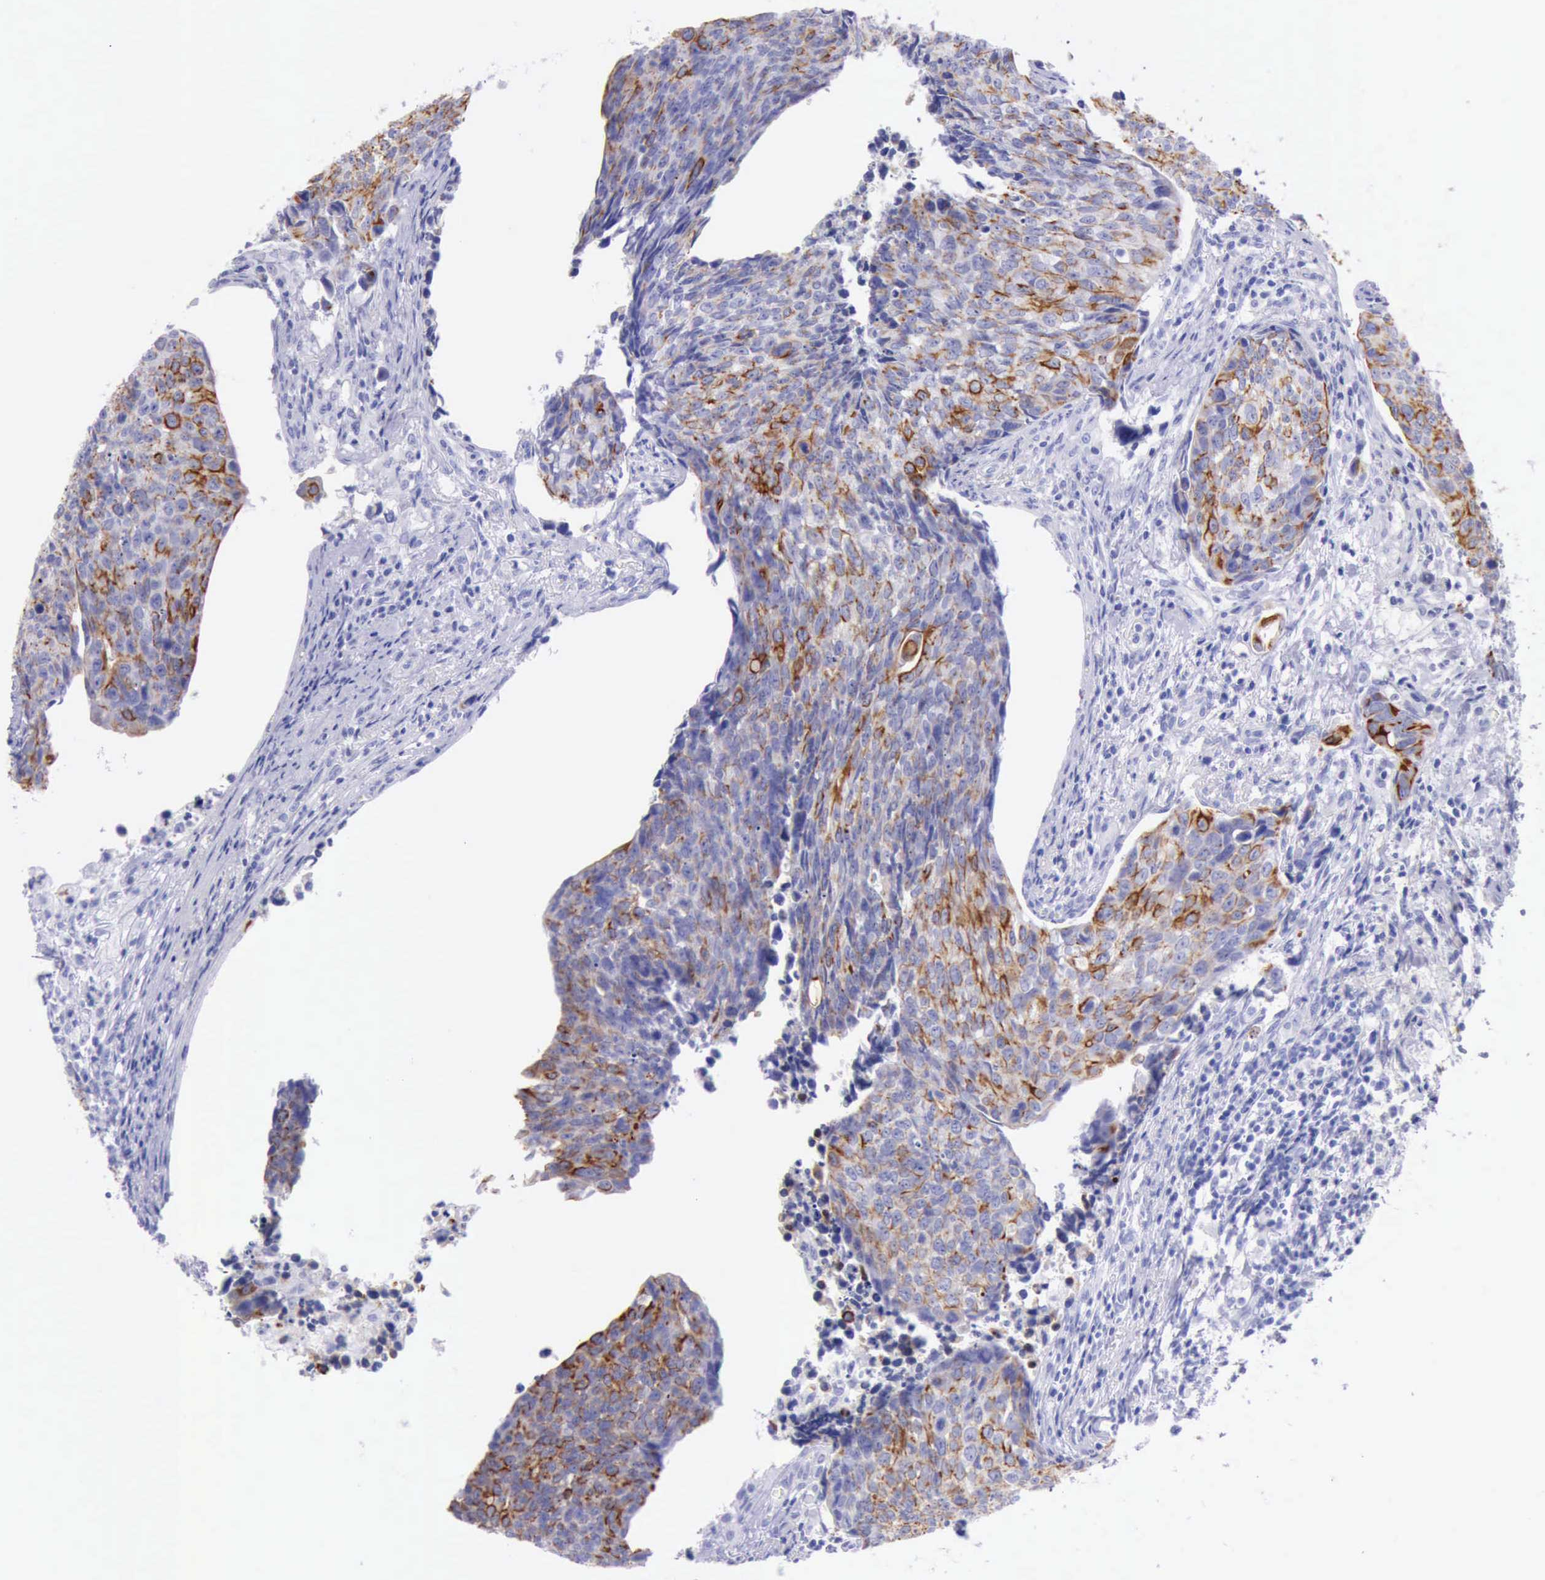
{"staining": {"intensity": "moderate", "quantity": "<25%", "location": "cytoplasmic/membranous"}, "tissue": "urothelial cancer", "cell_type": "Tumor cells", "image_type": "cancer", "snomed": [{"axis": "morphology", "description": "Urothelial carcinoma, High grade"}, {"axis": "topography", "description": "Urinary bladder"}], "caption": "Protein expression by IHC displays moderate cytoplasmic/membranous positivity in about <25% of tumor cells in high-grade urothelial carcinoma.", "gene": "KRT8", "patient": {"sex": "male", "age": 81}}